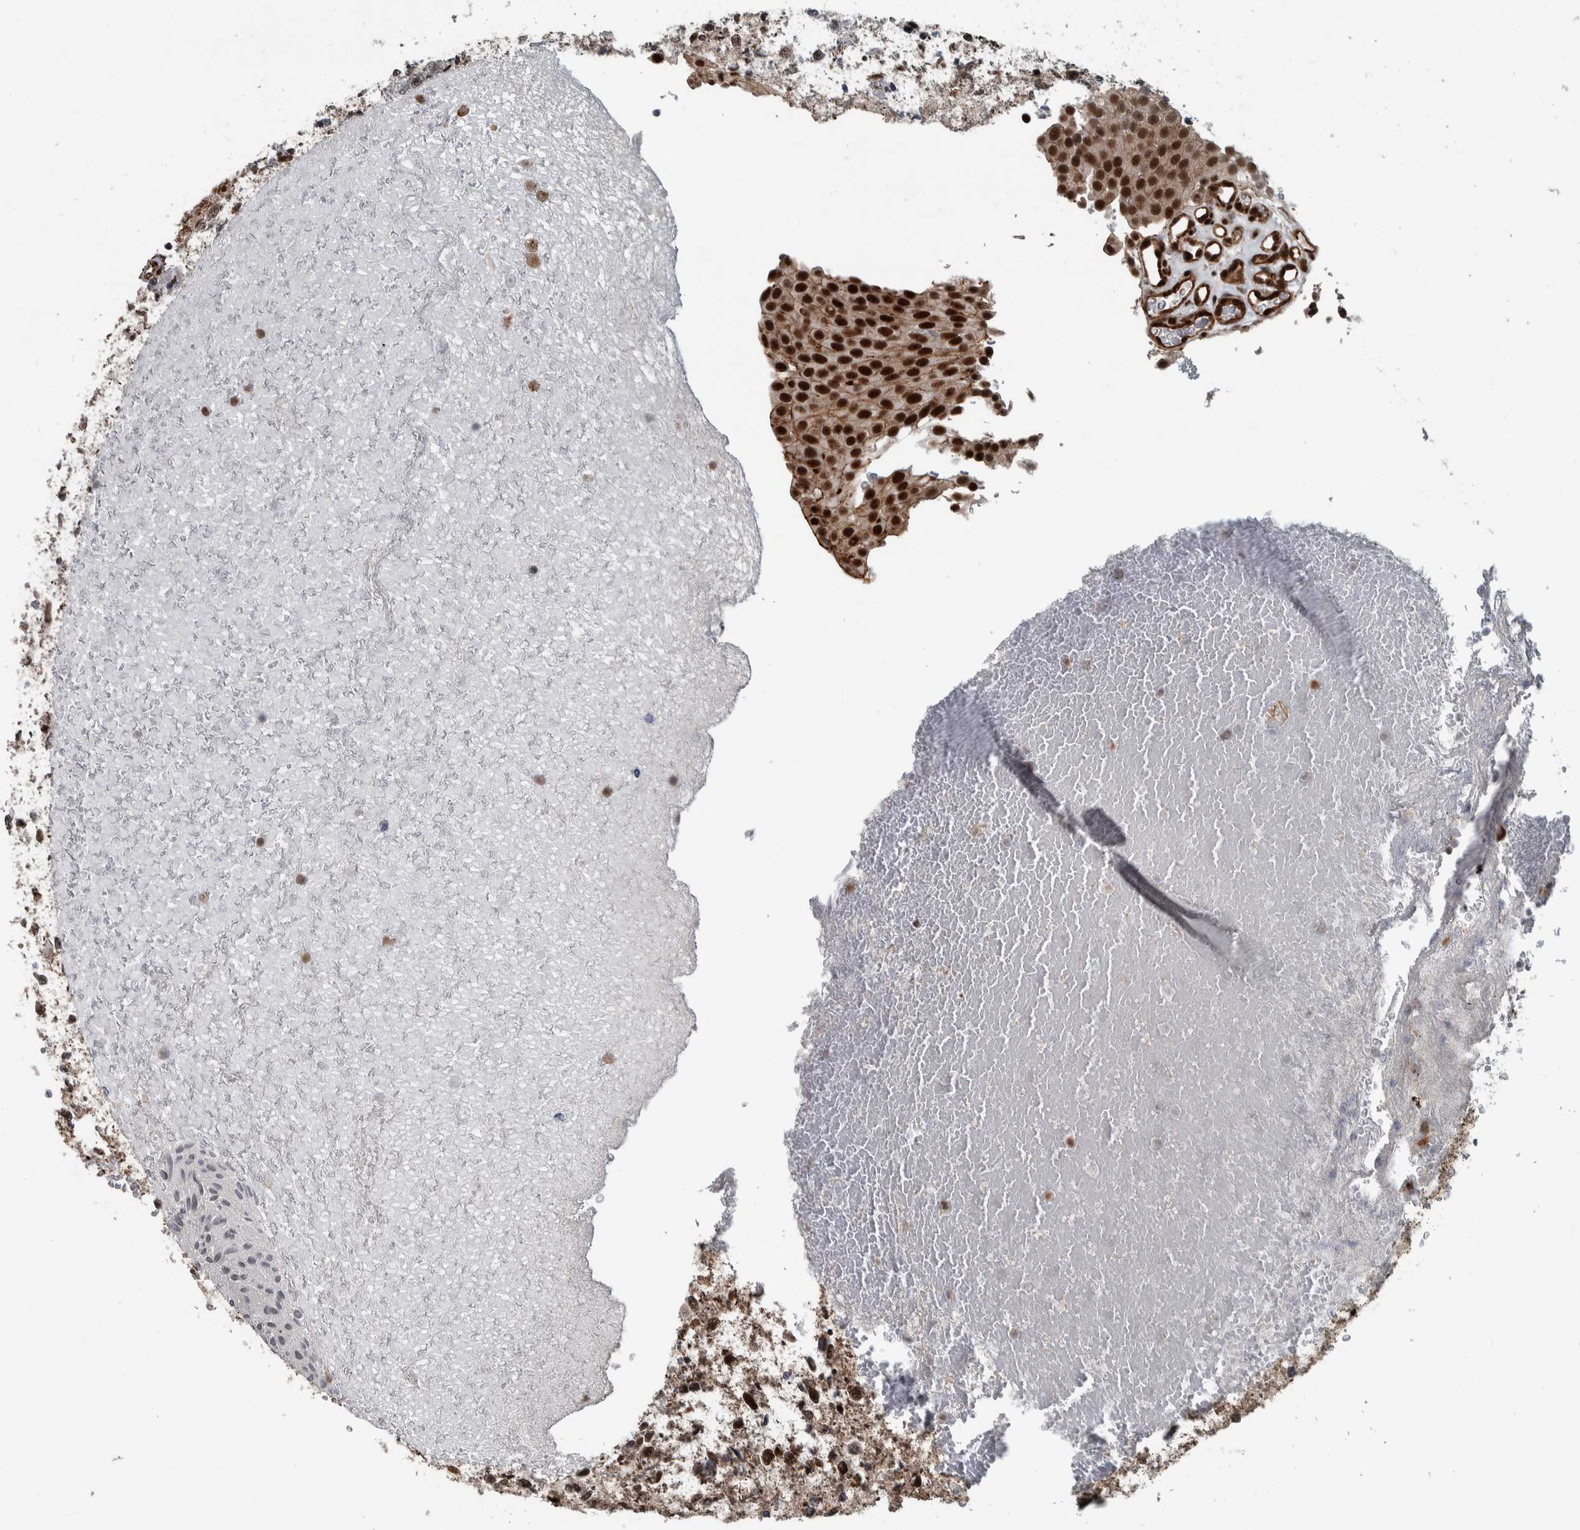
{"staining": {"intensity": "strong", "quantity": ">75%", "location": "nuclear"}, "tissue": "urothelial cancer", "cell_type": "Tumor cells", "image_type": "cancer", "snomed": [{"axis": "morphology", "description": "Urothelial carcinoma, Low grade"}, {"axis": "topography", "description": "Urinary bladder"}], "caption": "Urothelial carcinoma (low-grade) stained for a protein (brown) shows strong nuclear positive expression in about >75% of tumor cells.", "gene": "FAM135B", "patient": {"sex": "male", "age": 78}}